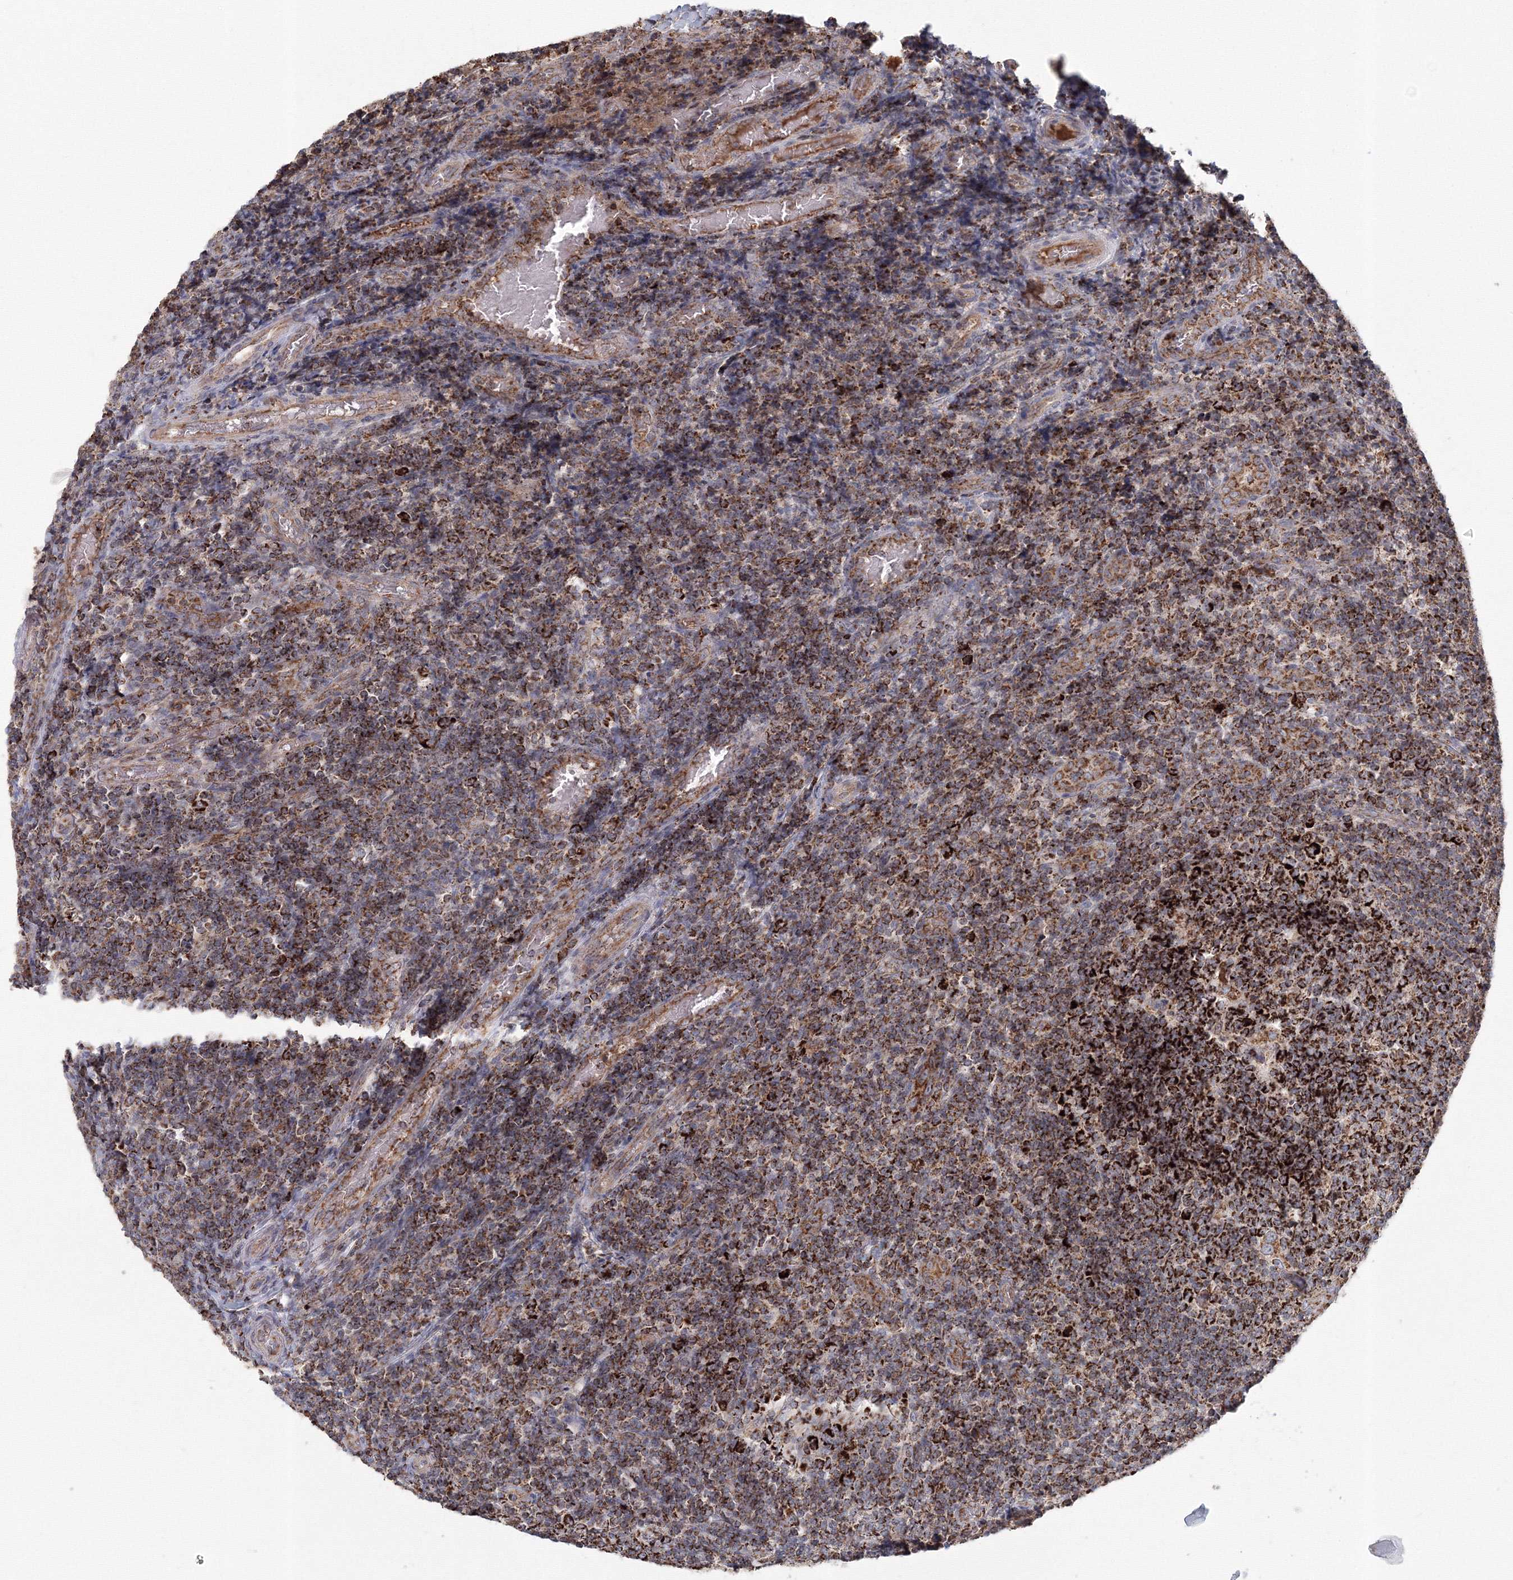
{"staining": {"intensity": "strong", "quantity": ">75%", "location": "cytoplasmic/membranous"}, "tissue": "tonsil", "cell_type": "Germinal center cells", "image_type": "normal", "snomed": [{"axis": "morphology", "description": "Normal tissue, NOS"}, {"axis": "topography", "description": "Tonsil"}], "caption": "Strong cytoplasmic/membranous expression for a protein is appreciated in approximately >75% of germinal center cells of benign tonsil using immunohistochemistry (IHC).", "gene": "GRPEL1", "patient": {"sex": "female", "age": 19}}